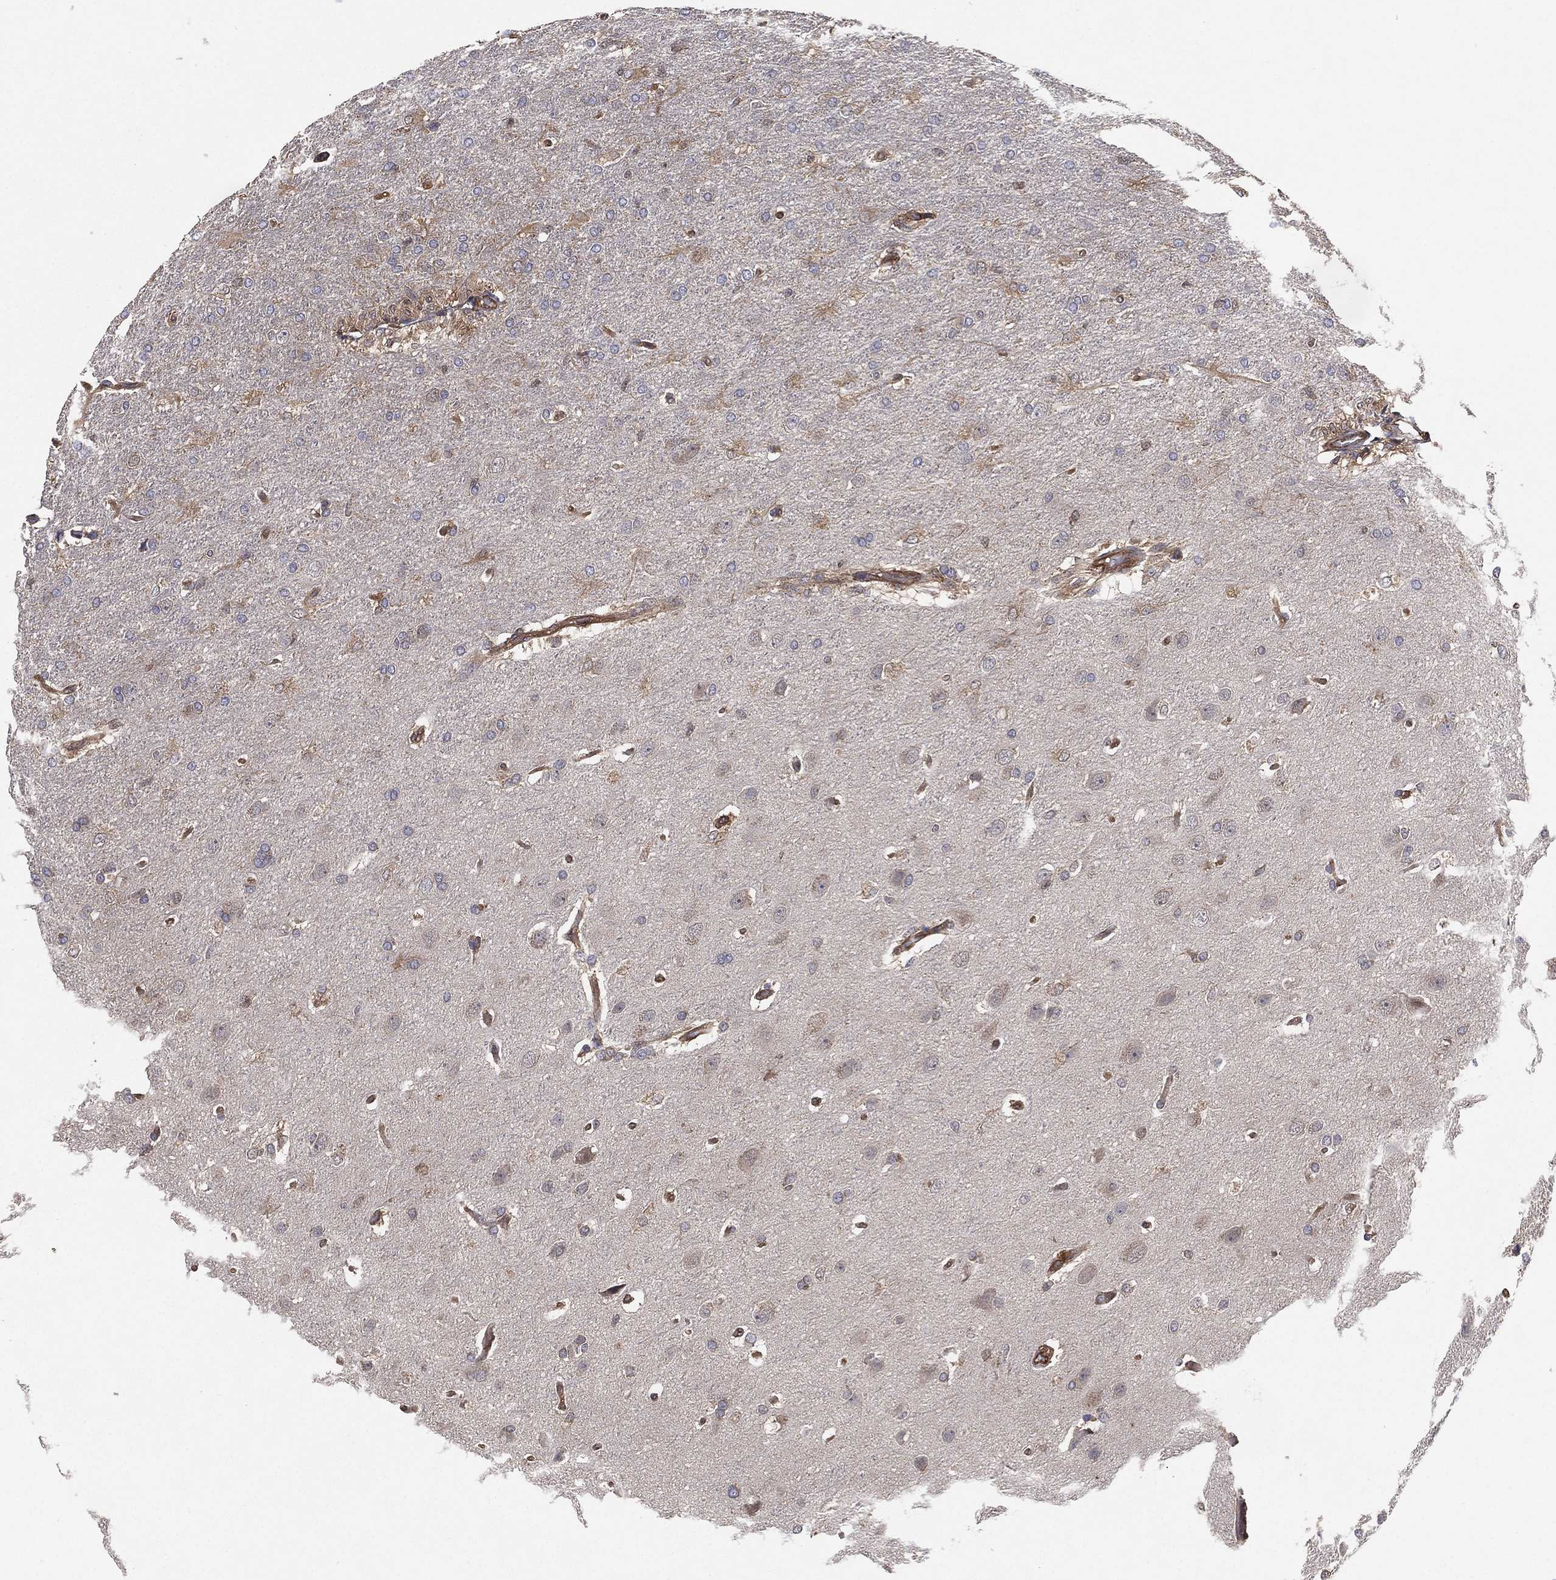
{"staining": {"intensity": "weak", "quantity": "<25%", "location": "cytoplasmic/membranous"}, "tissue": "glioma", "cell_type": "Tumor cells", "image_type": "cancer", "snomed": [{"axis": "morphology", "description": "Glioma, malignant, High grade"}, {"axis": "topography", "description": "Brain"}], "caption": "Glioma stained for a protein using IHC displays no staining tumor cells.", "gene": "PSMG4", "patient": {"sex": "male", "age": 68}}